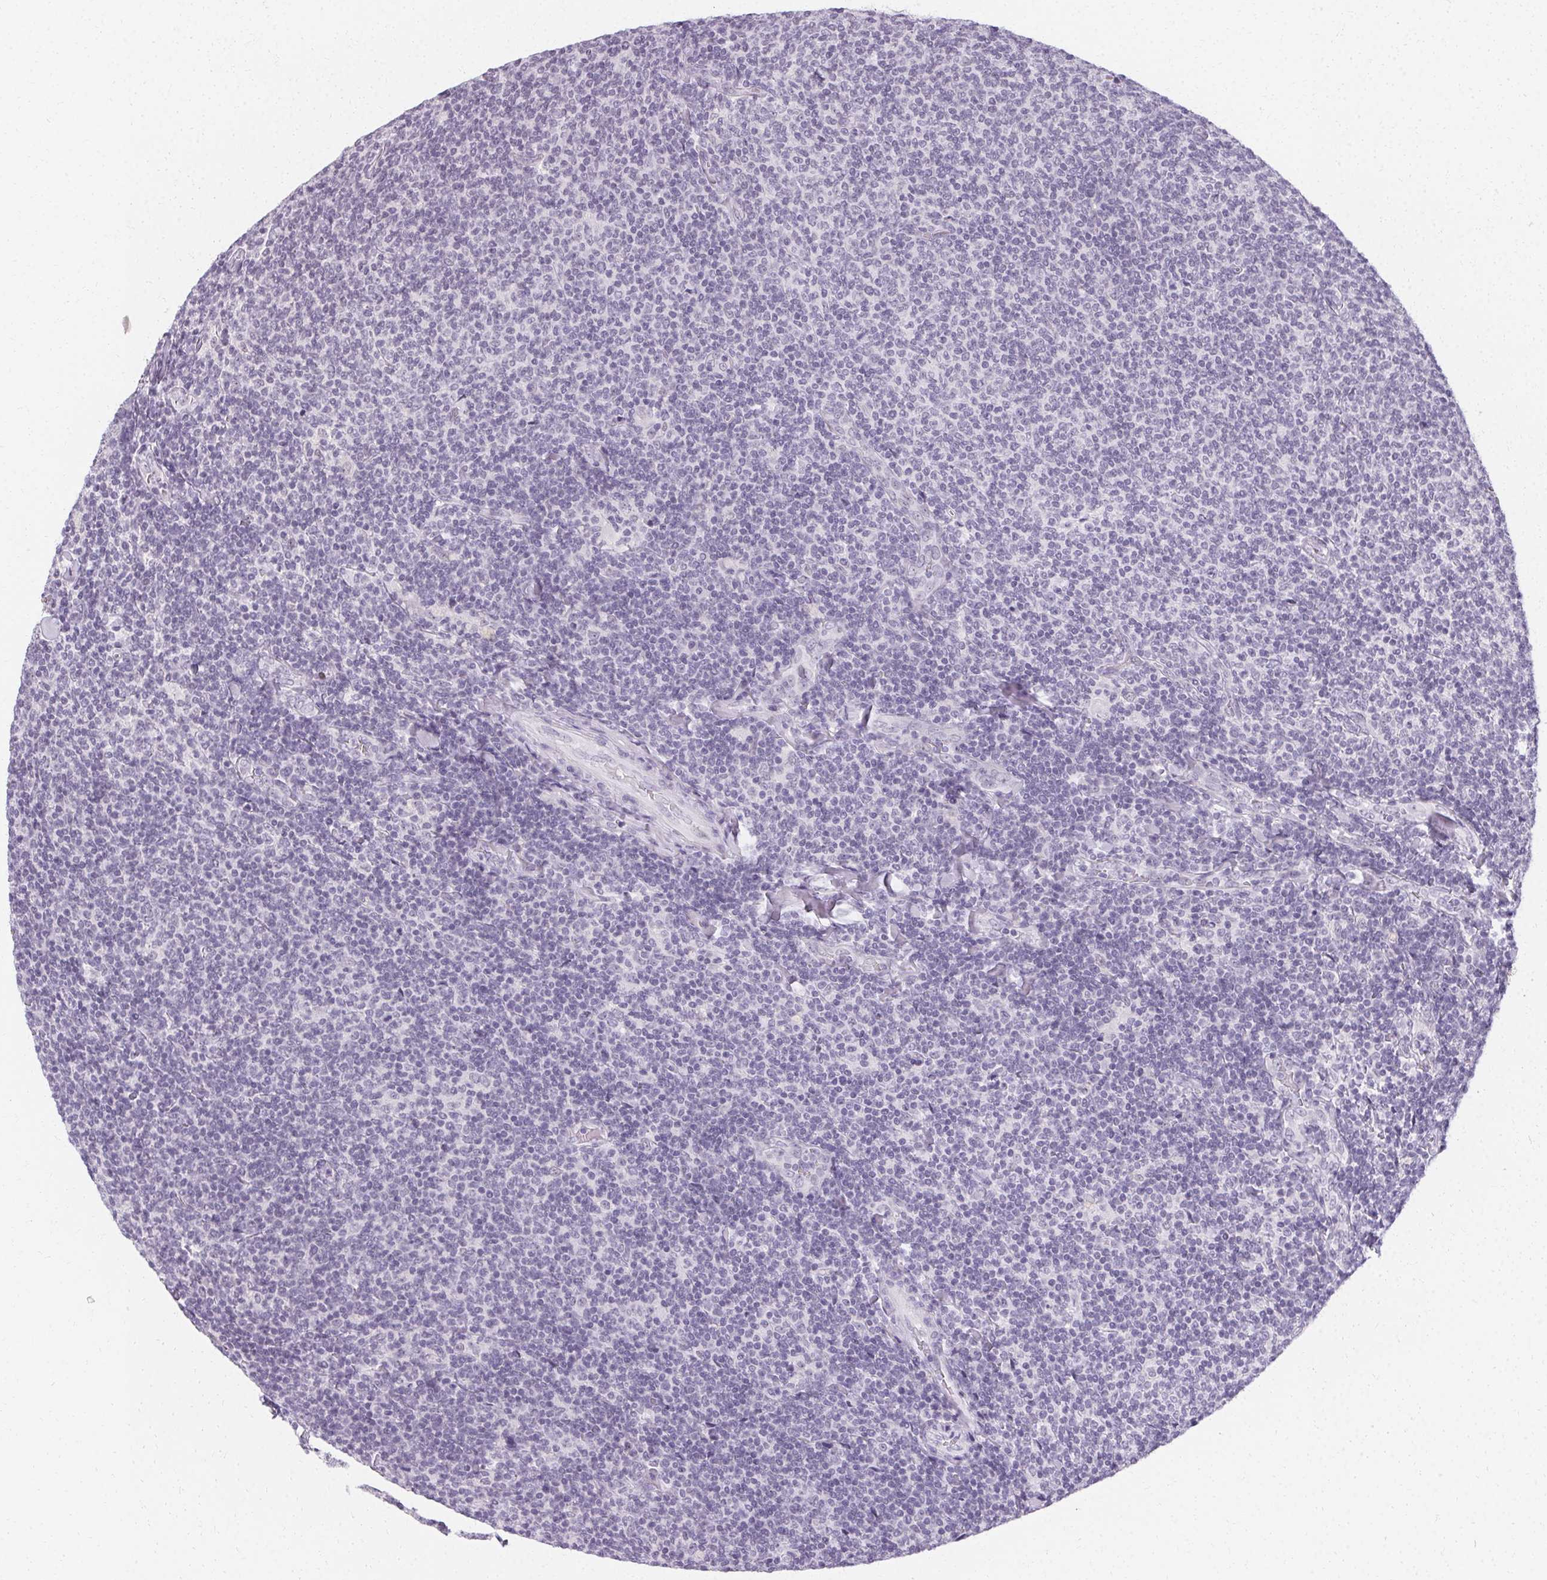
{"staining": {"intensity": "negative", "quantity": "none", "location": "none"}, "tissue": "lymphoma", "cell_type": "Tumor cells", "image_type": "cancer", "snomed": [{"axis": "morphology", "description": "Malignant lymphoma, non-Hodgkin's type, Low grade"}, {"axis": "topography", "description": "Lymph node"}], "caption": "Tumor cells show no significant staining in malignant lymphoma, non-Hodgkin's type (low-grade).", "gene": "SYNPR", "patient": {"sex": "male", "age": 52}}